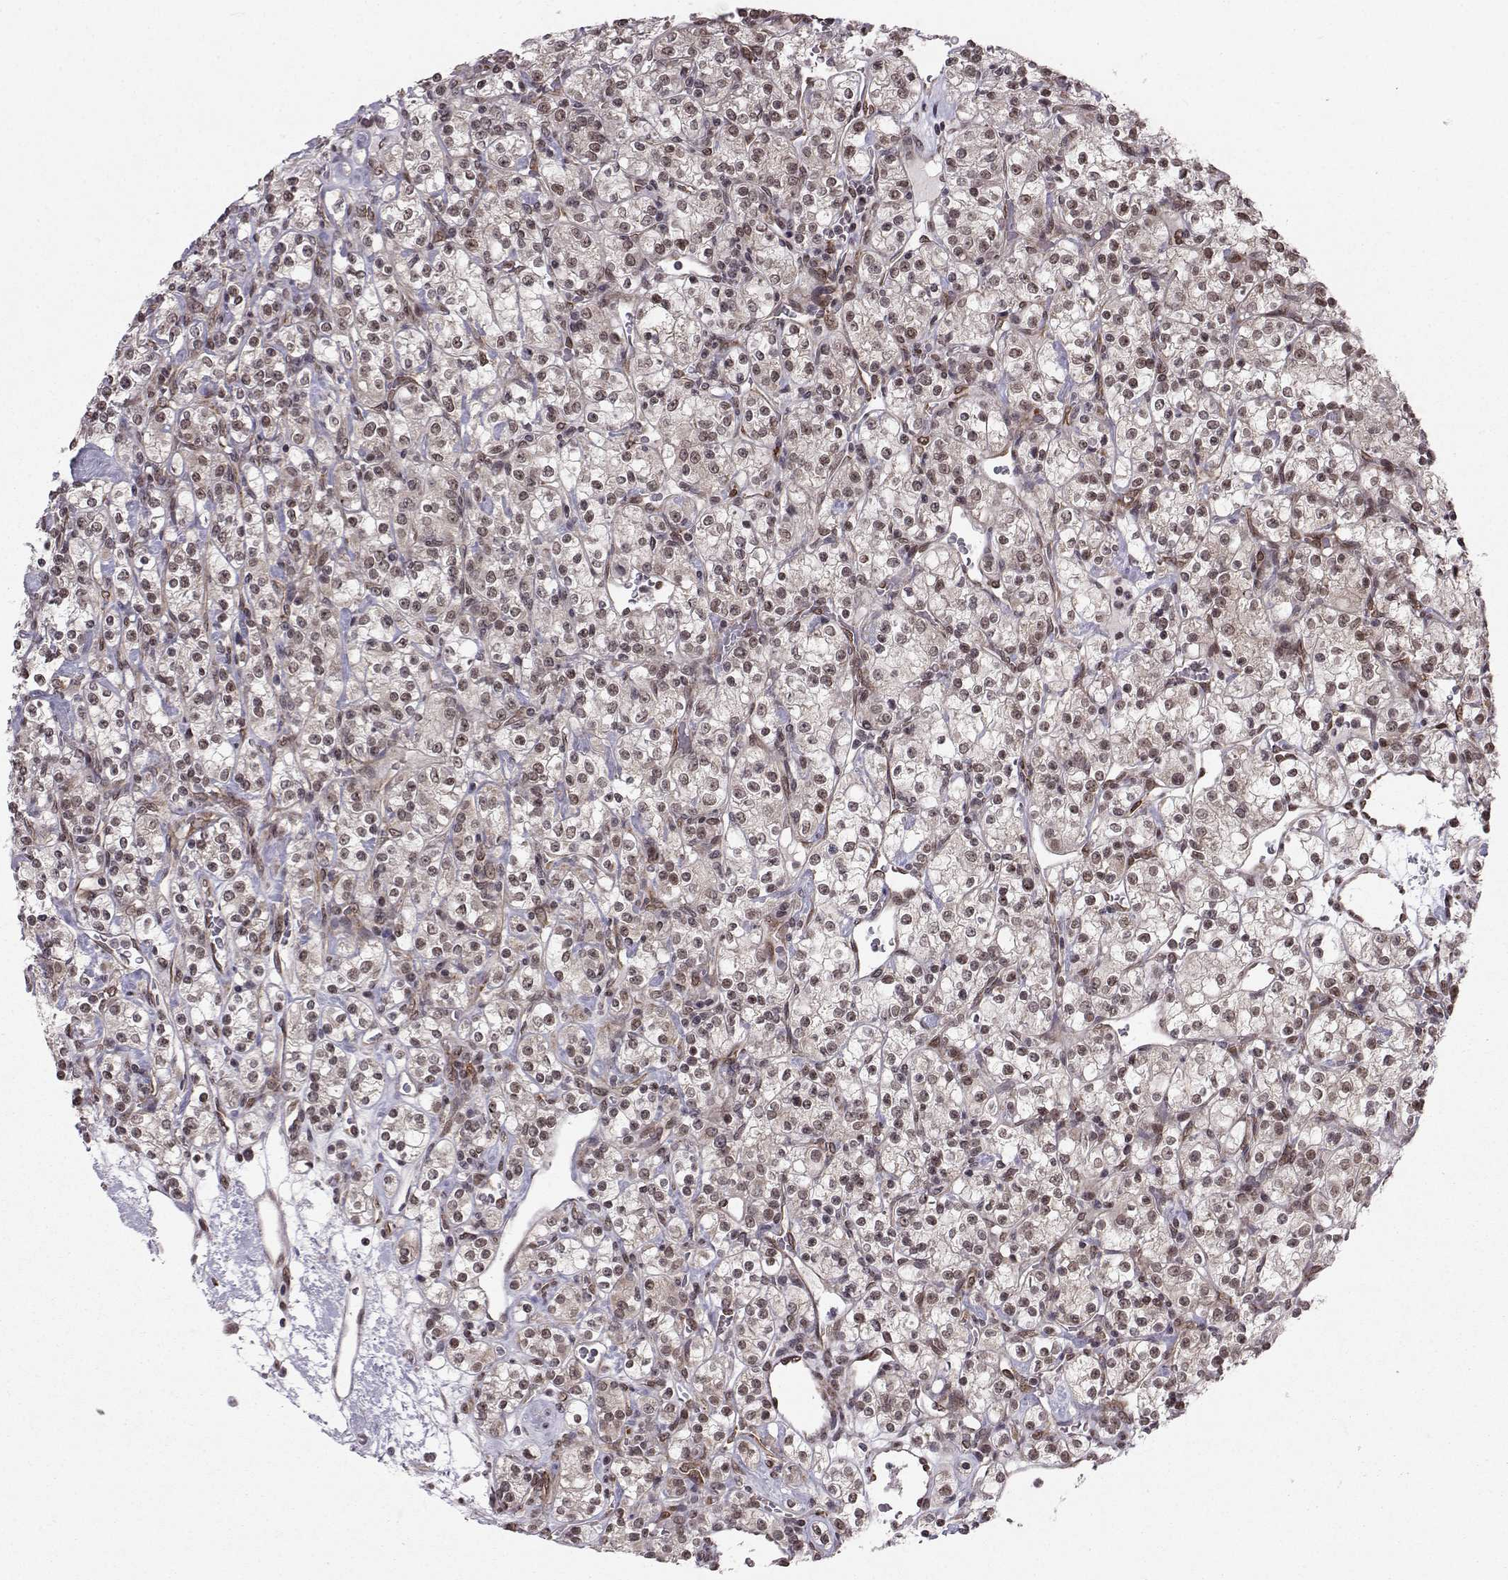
{"staining": {"intensity": "moderate", "quantity": ">75%", "location": "nuclear"}, "tissue": "renal cancer", "cell_type": "Tumor cells", "image_type": "cancer", "snomed": [{"axis": "morphology", "description": "Adenocarcinoma, NOS"}, {"axis": "topography", "description": "Kidney"}], "caption": "IHC (DAB (3,3'-diaminobenzidine)) staining of human renal cancer (adenocarcinoma) shows moderate nuclear protein expression in approximately >75% of tumor cells.", "gene": "PKN2", "patient": {"sex": "male", "age": 77}}